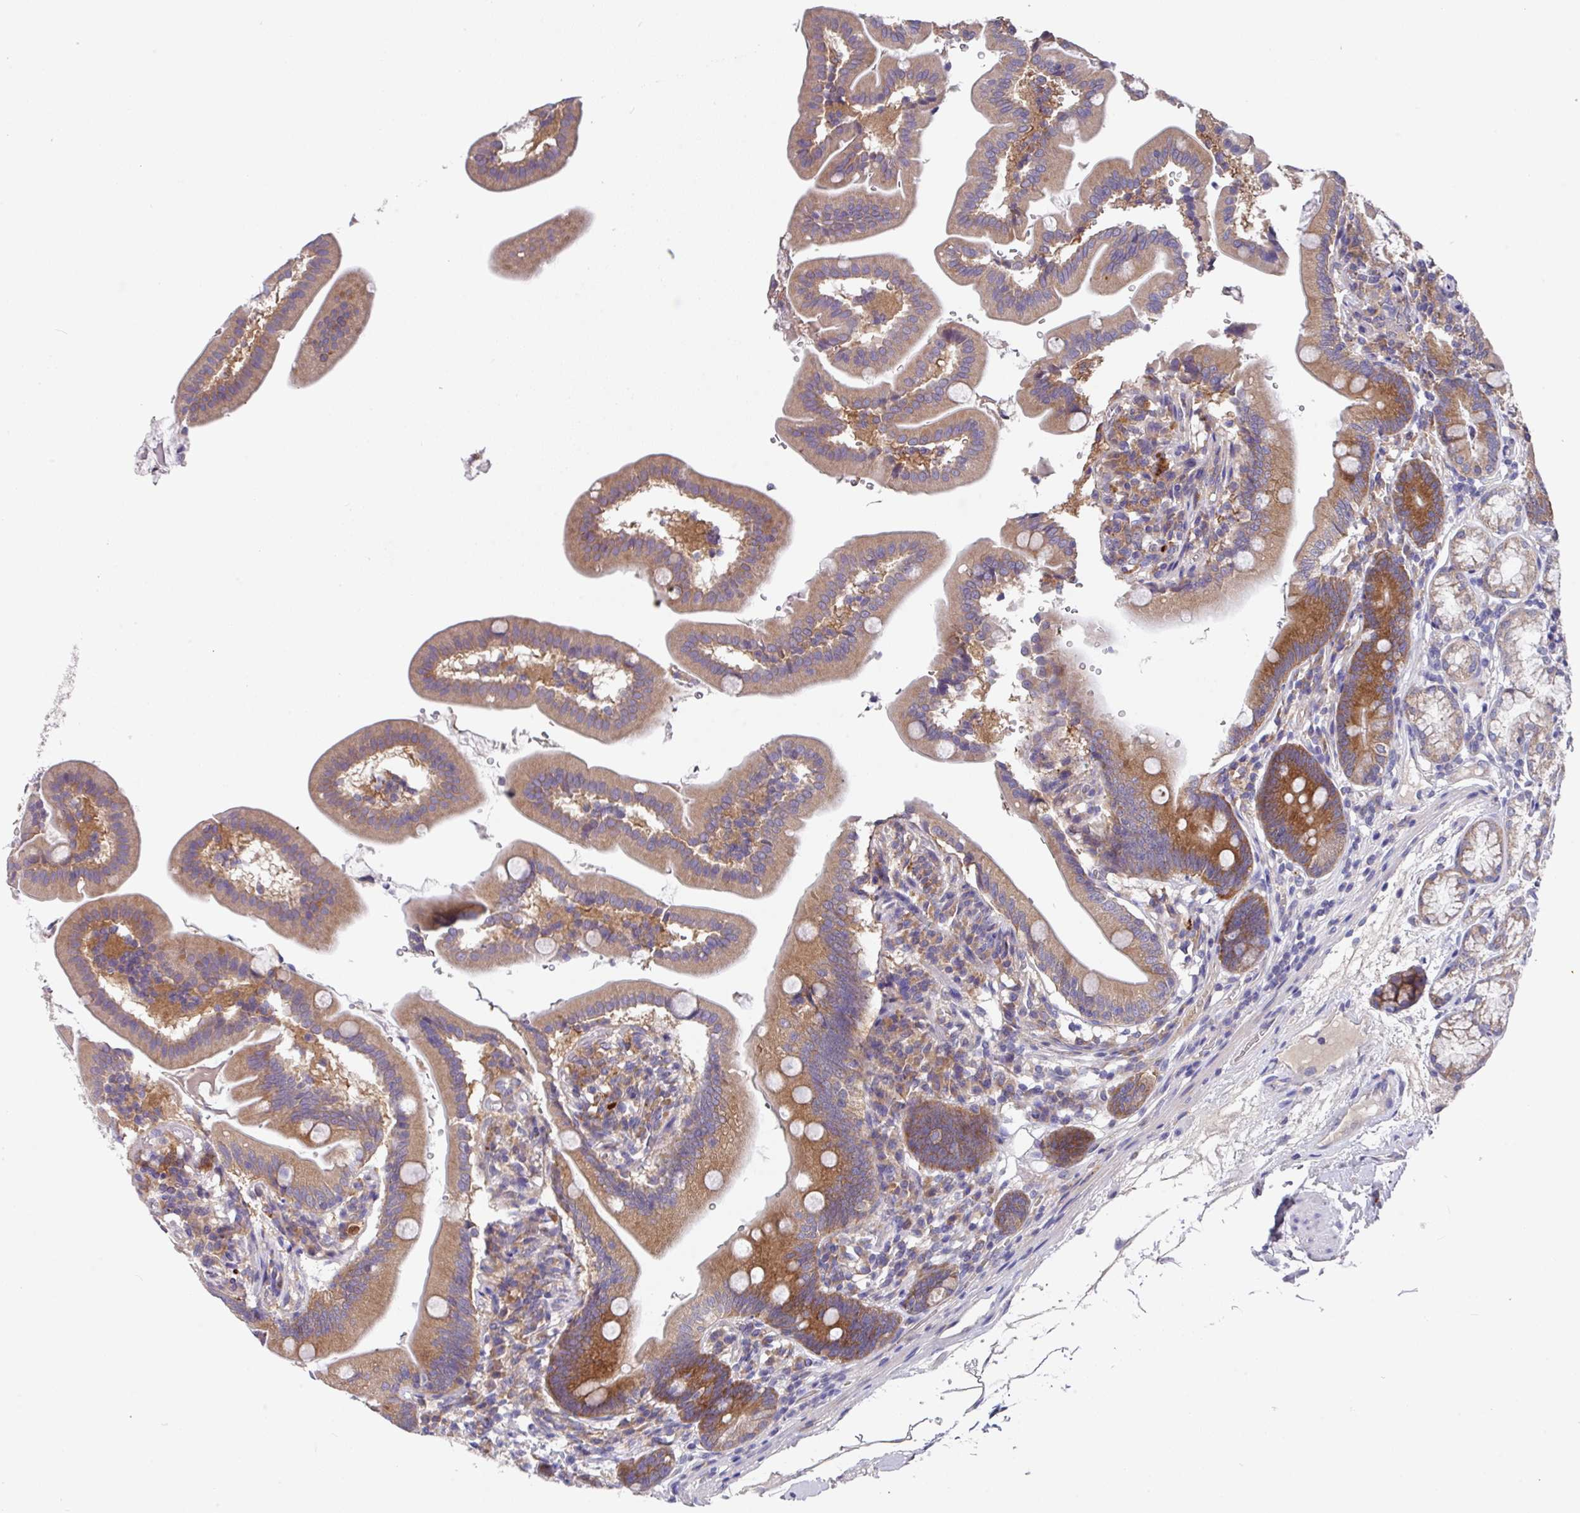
{"staining": {"intensity": "strong", "quantity": "25%-75%", "location": "cytoplasmic/membranous"}, "tissue": "duodenum", "cell_type": "Glandular cells", "image_type": "normal", "snomed": [{"axis": "morphology", "description": "Normal tissue, NOS"}, {"axis": "topography", "description": "Duodenum"}], "caption": "The image reveals staining of normal duodenum, revealing strong cytoplasmic/membranous protein staining (brown color) within glandular cells.", "gene": "EIF4B", "patient": {"sex": "female", "age": 67}}